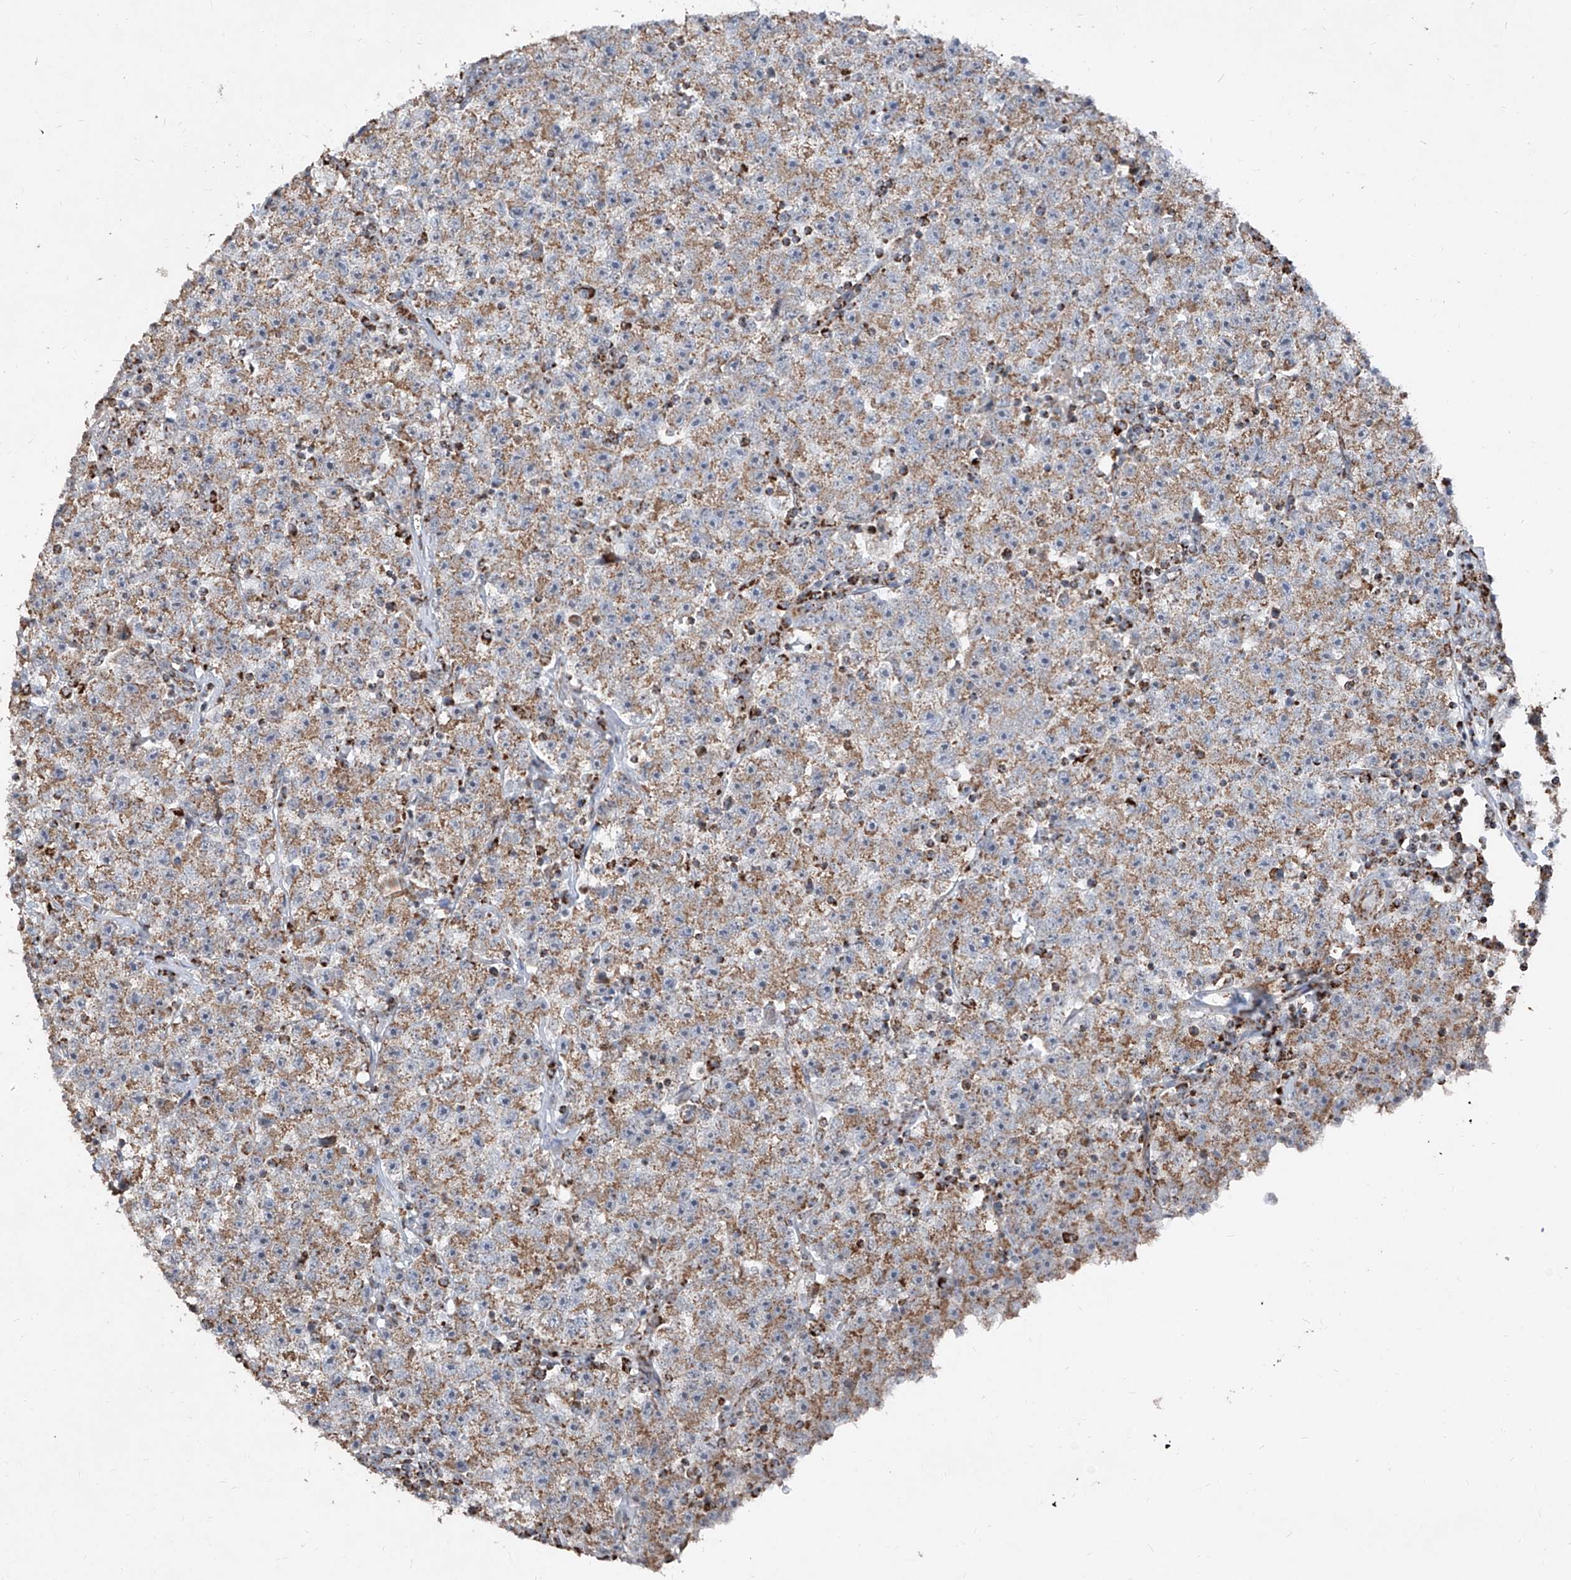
{"staining": {"intensity": "moderate", "quantity": ">75%", "location": "cytoplasmic/membranous"}, "tissue": "testis cancer", "cell_type": "Tumor cells", "image_type": "cancer", "snomed": [{"axis": "morphology", "description": "Seminoma, NOS"}, {"axis": "topography", "description": "Testis"}], "caption": "Moderate cytoplasmic/membranous protein staining is appreciated in approximately >75% of tumor cells in testis seminoma.", "gene": "NDUFB3", "patient": {"sex": "male", "age": 22}}